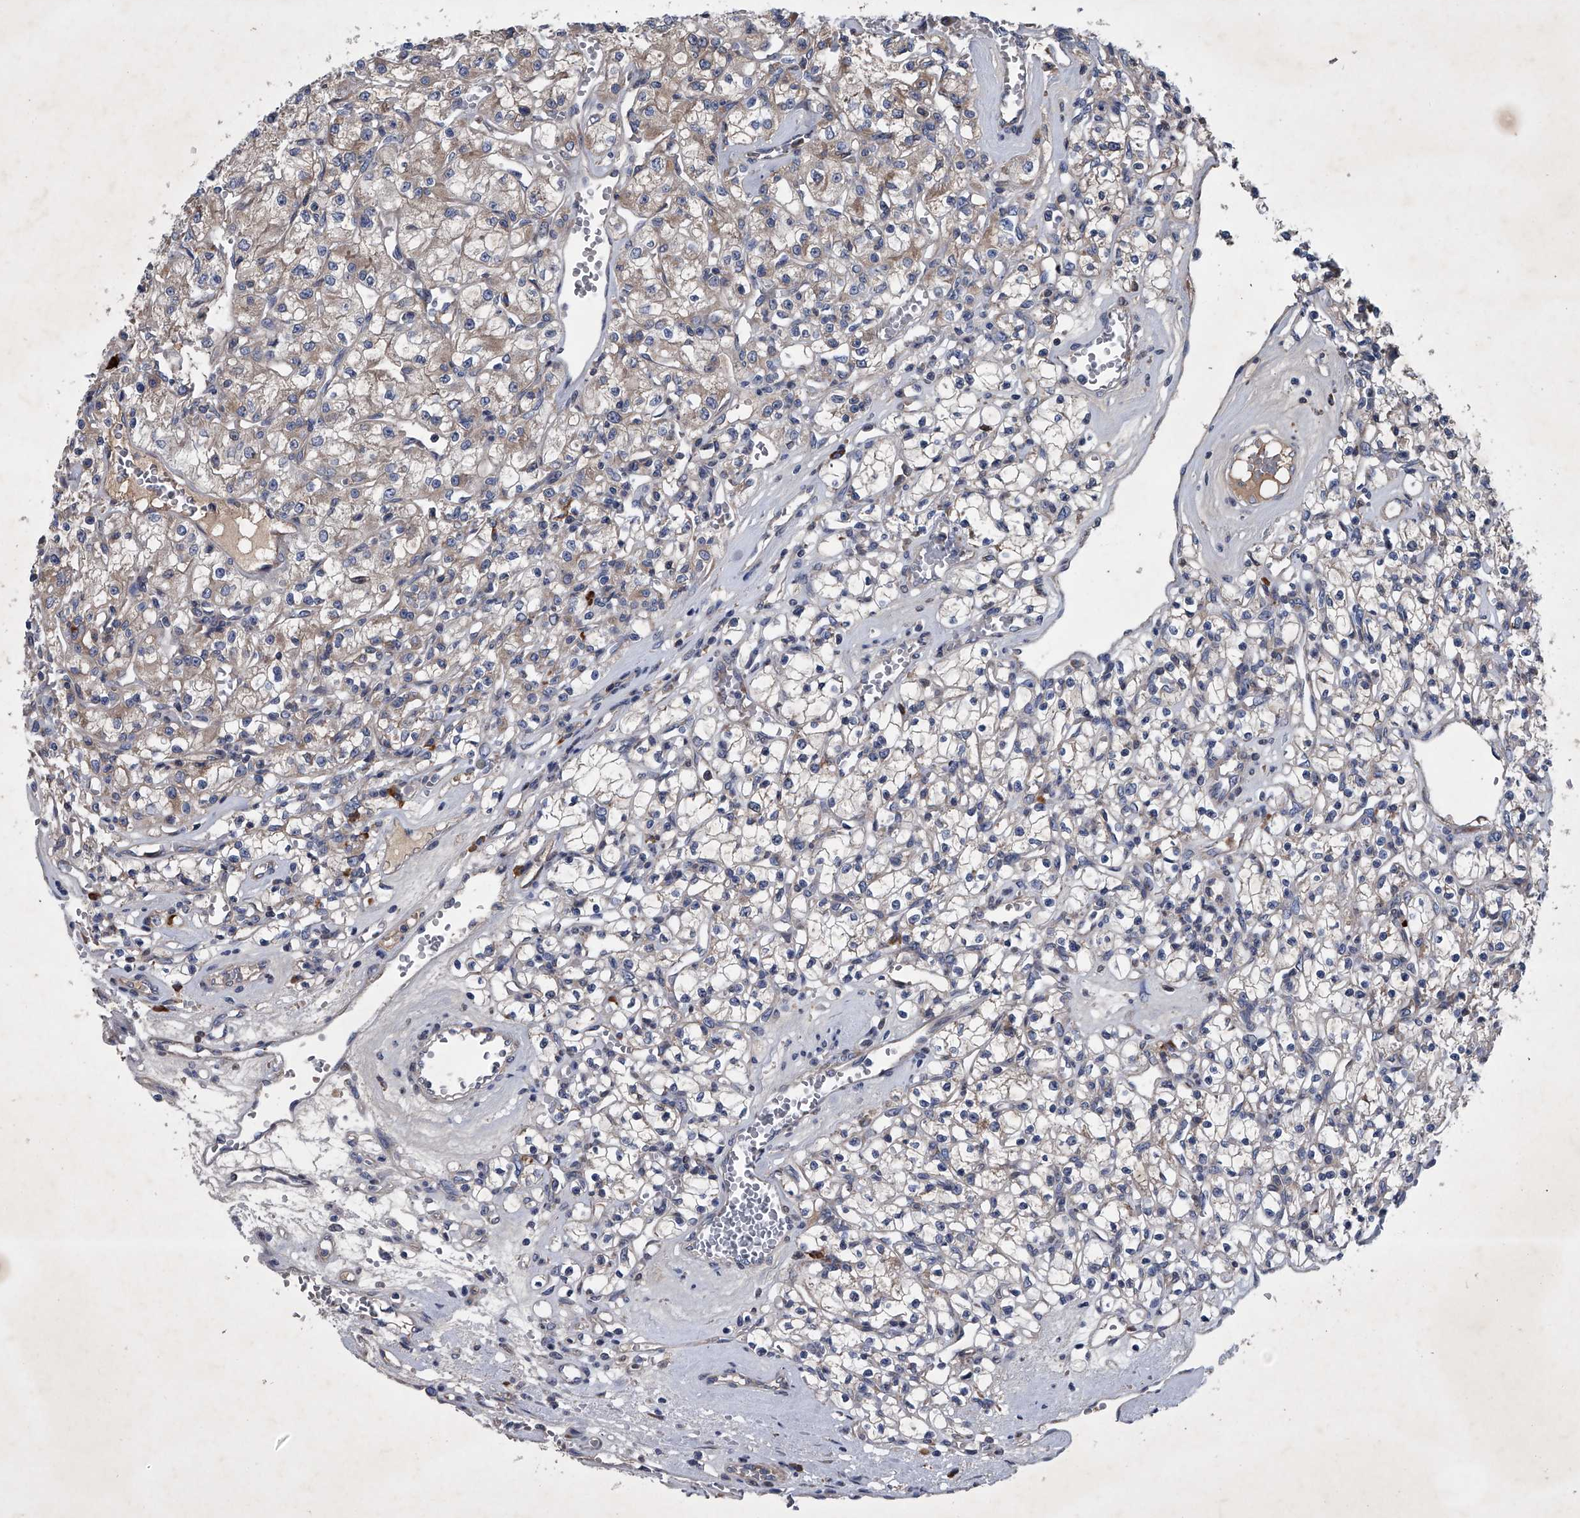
{"staining": {"intensity": "weak", "quantity": "<25%", "location": "cytoplasmic/membranous"}, "tissue": "renal cancer", "cell_type": "Tumor cells", "image_type": "cancer", "snomed": [{"axis": "morphology", "description": "Adenocarcinoma, NOS"}, {"axis": "topography", "description": "Kidney"}], "caption": "The histopathology image demonstrates no significant staining in tumor cells of adenocarcinoma (renal).", "gene": "ABCG1", "patient": {"sex": "female", "age": 59}}